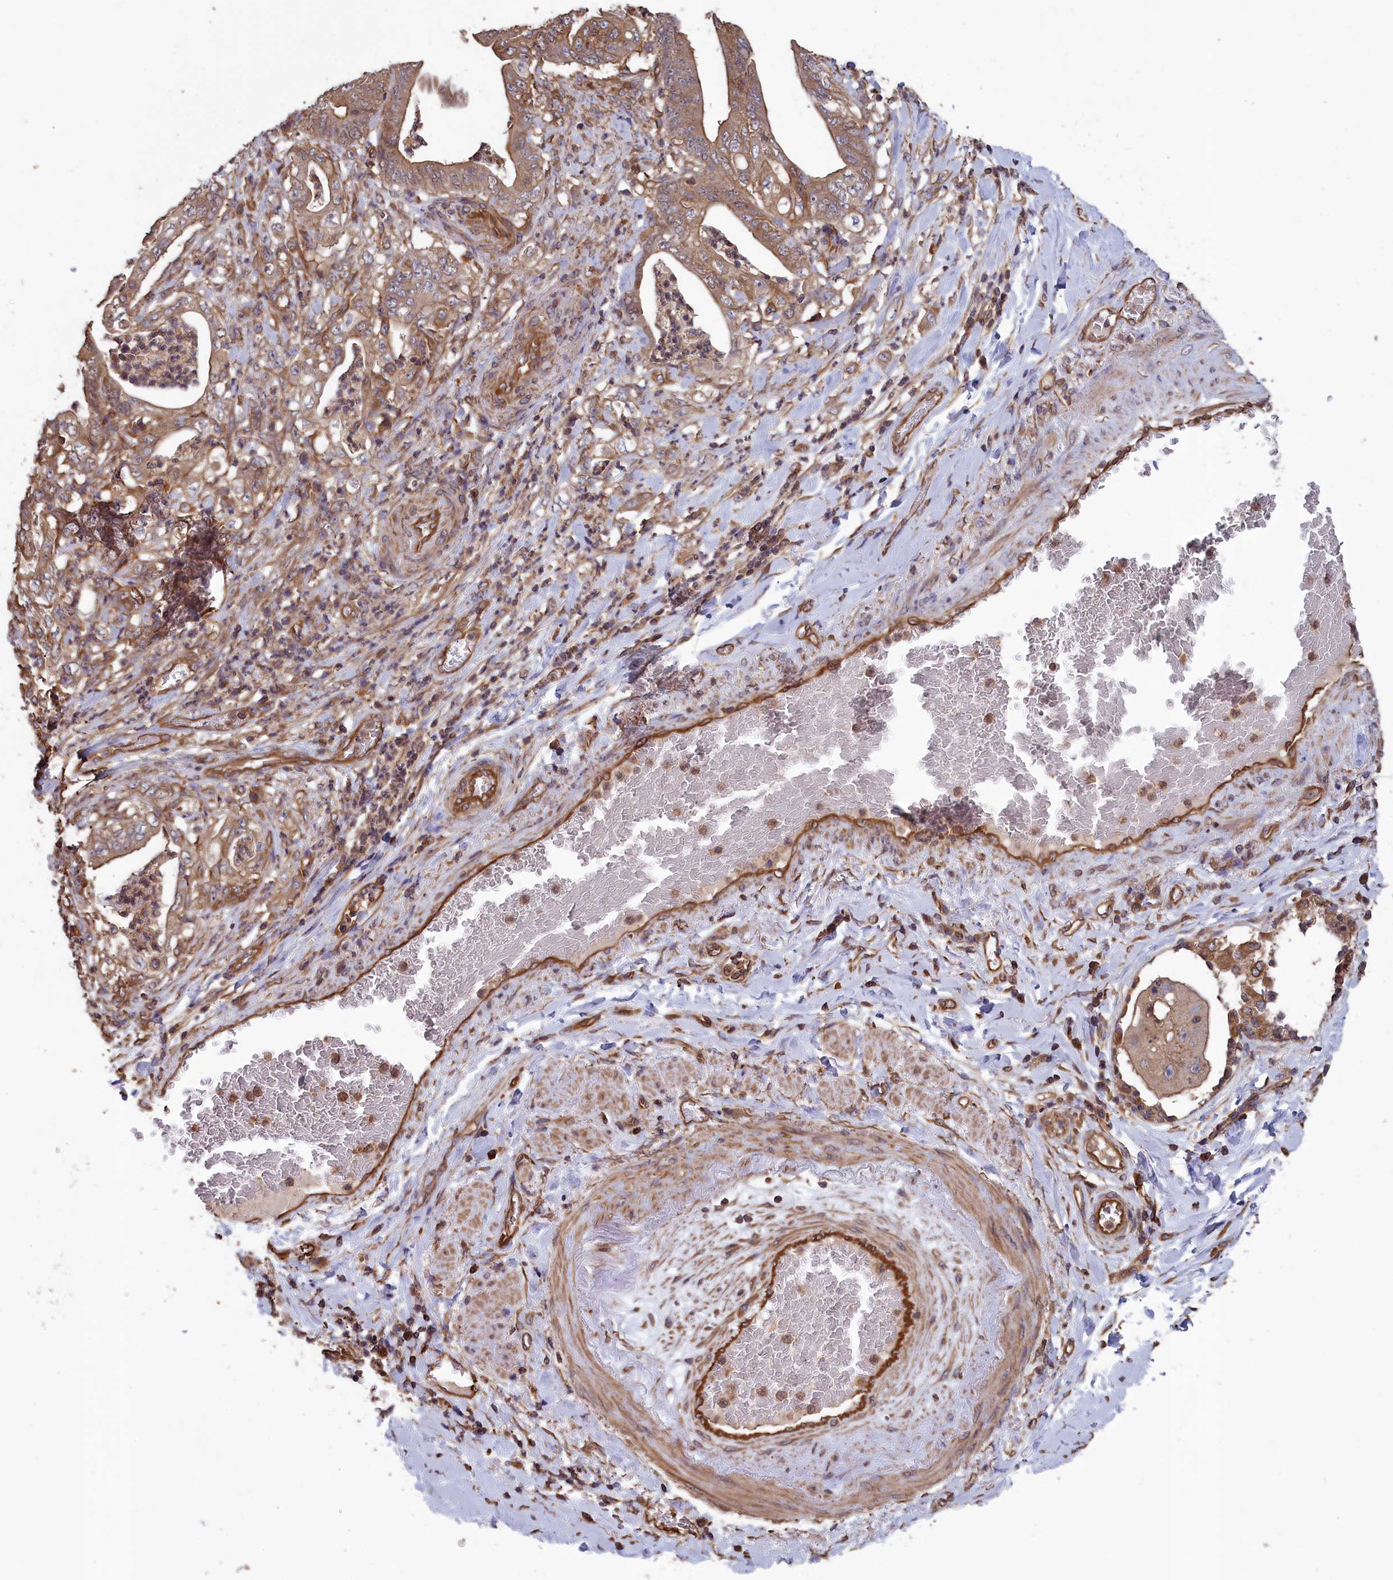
{"staining": {"intensity": "moderate", "quantity": ">75%", "location": "cytoplasmic/membranous"}, "tissue": "stomach cancer", "cell_type": "Tumor cells", "image_type": "cancer", "snomed": [{"axis": "morphology", "description": "Adenocarcinoma, NOS"}, {"axis": "topography", "description": "Stomach"}], "caption": "Protein analysis of adenocarcinoma (stomach) tissue demonstrates moderate cytoplasmic/membranous staining in about >75% of tumor cells.", "gene": "DAPK3", "patient": {"sex": "female", "age": 73}}